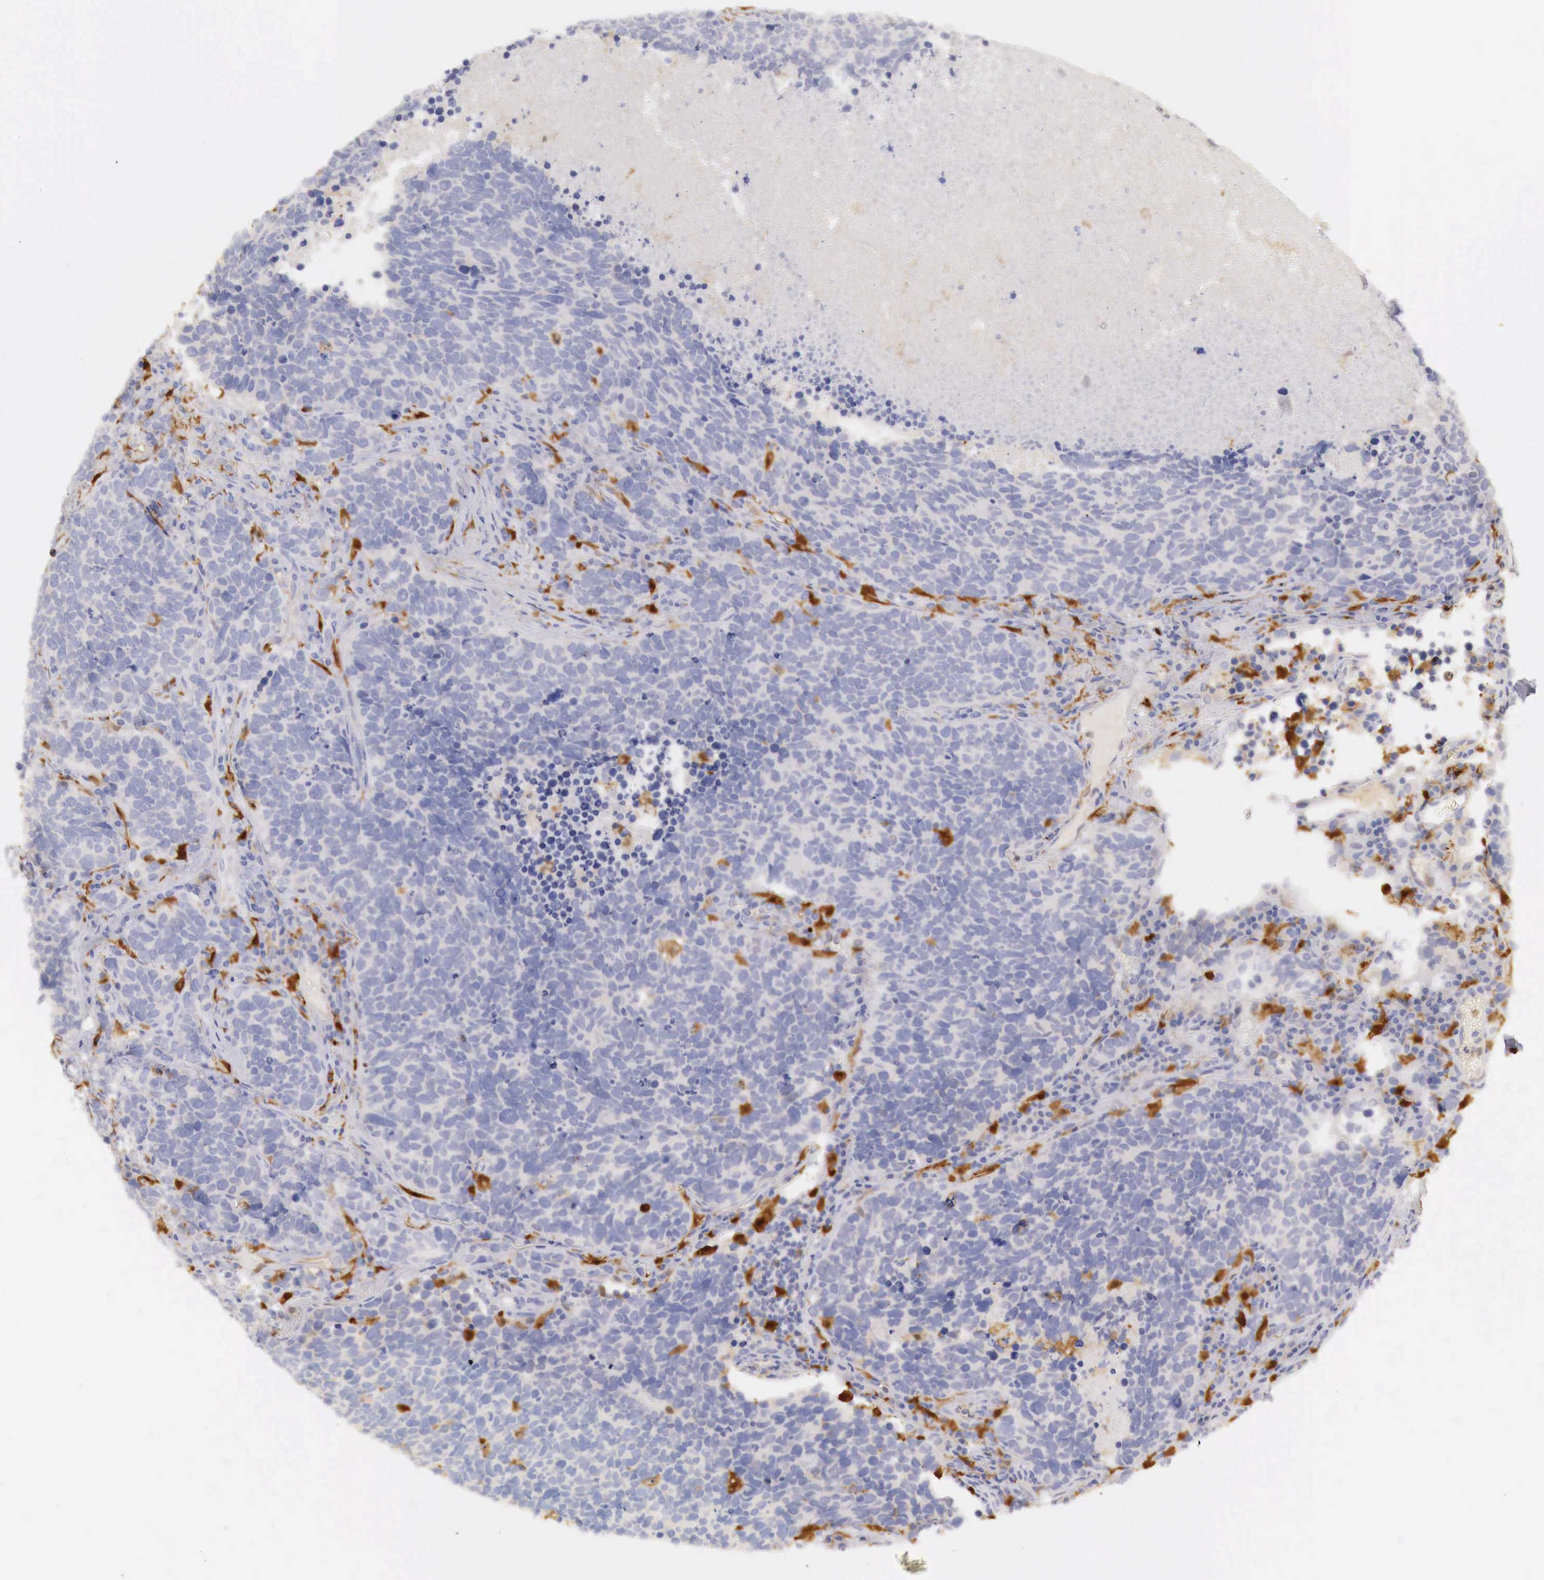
{"staining": {"intensity": "moderate", "quantity": "<25%", "location": "cytoplasmic/membranous,nuclear"}, "tissue": "lung cancer", "cell_type": "Tumor cells", "image_type": "cancer", "snomed": [{"axis": "morphology", "description": "Neoplasm, malignant, NOS"}, {"axis": "topography", "description": "Lung"}], "caption": "Protein positivity by immunohistochemistry (IHC) exhibits moderate cytoplasmic/membranous and nuclear expression in approximately <25% of tumor cells in lung cancer (malignant neoplasm).", "gene": "RENBP", "patient": {"sex": "female", "age": 75}}